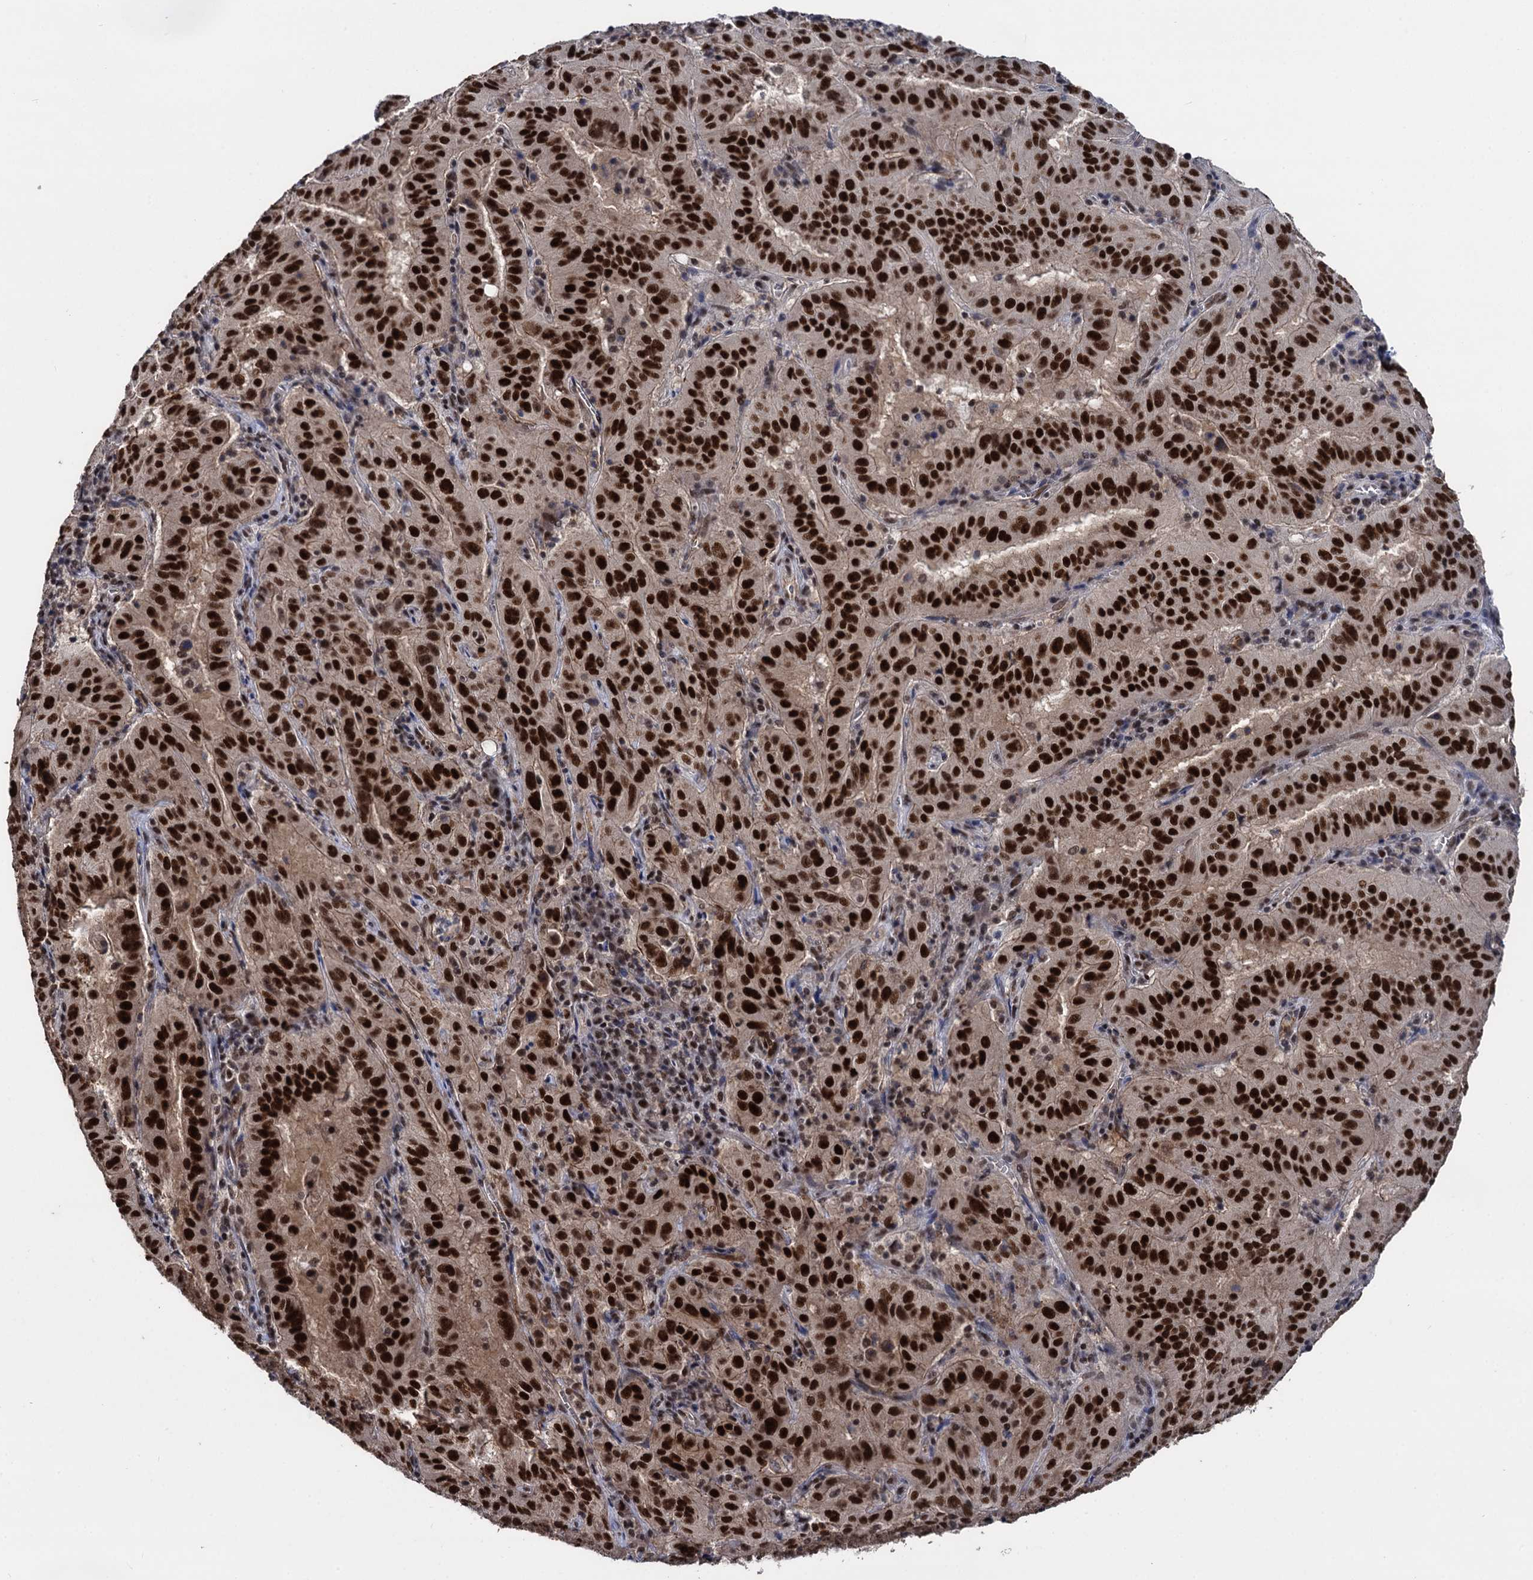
{"staining": {"intensity": "strong", "quantity": ">75%", "location": "nuclear"}, "tissue": "pancreatic cancer", "cell_type": "Tumor cells", "image_type": "cancer", "snomed": [{"axis": "morphology", "description": "Adenocarcinoma, NOS"}, {"axis": "topography", "description": "Pancreas"}], "caption": "A high amount of strong nuclear expression is seen in about >75% of tumor cells in adenocarcinoma (pancreatic) tissue.", "gene": "GALNT11", "patient": {"sex": "male", "age": 63}}